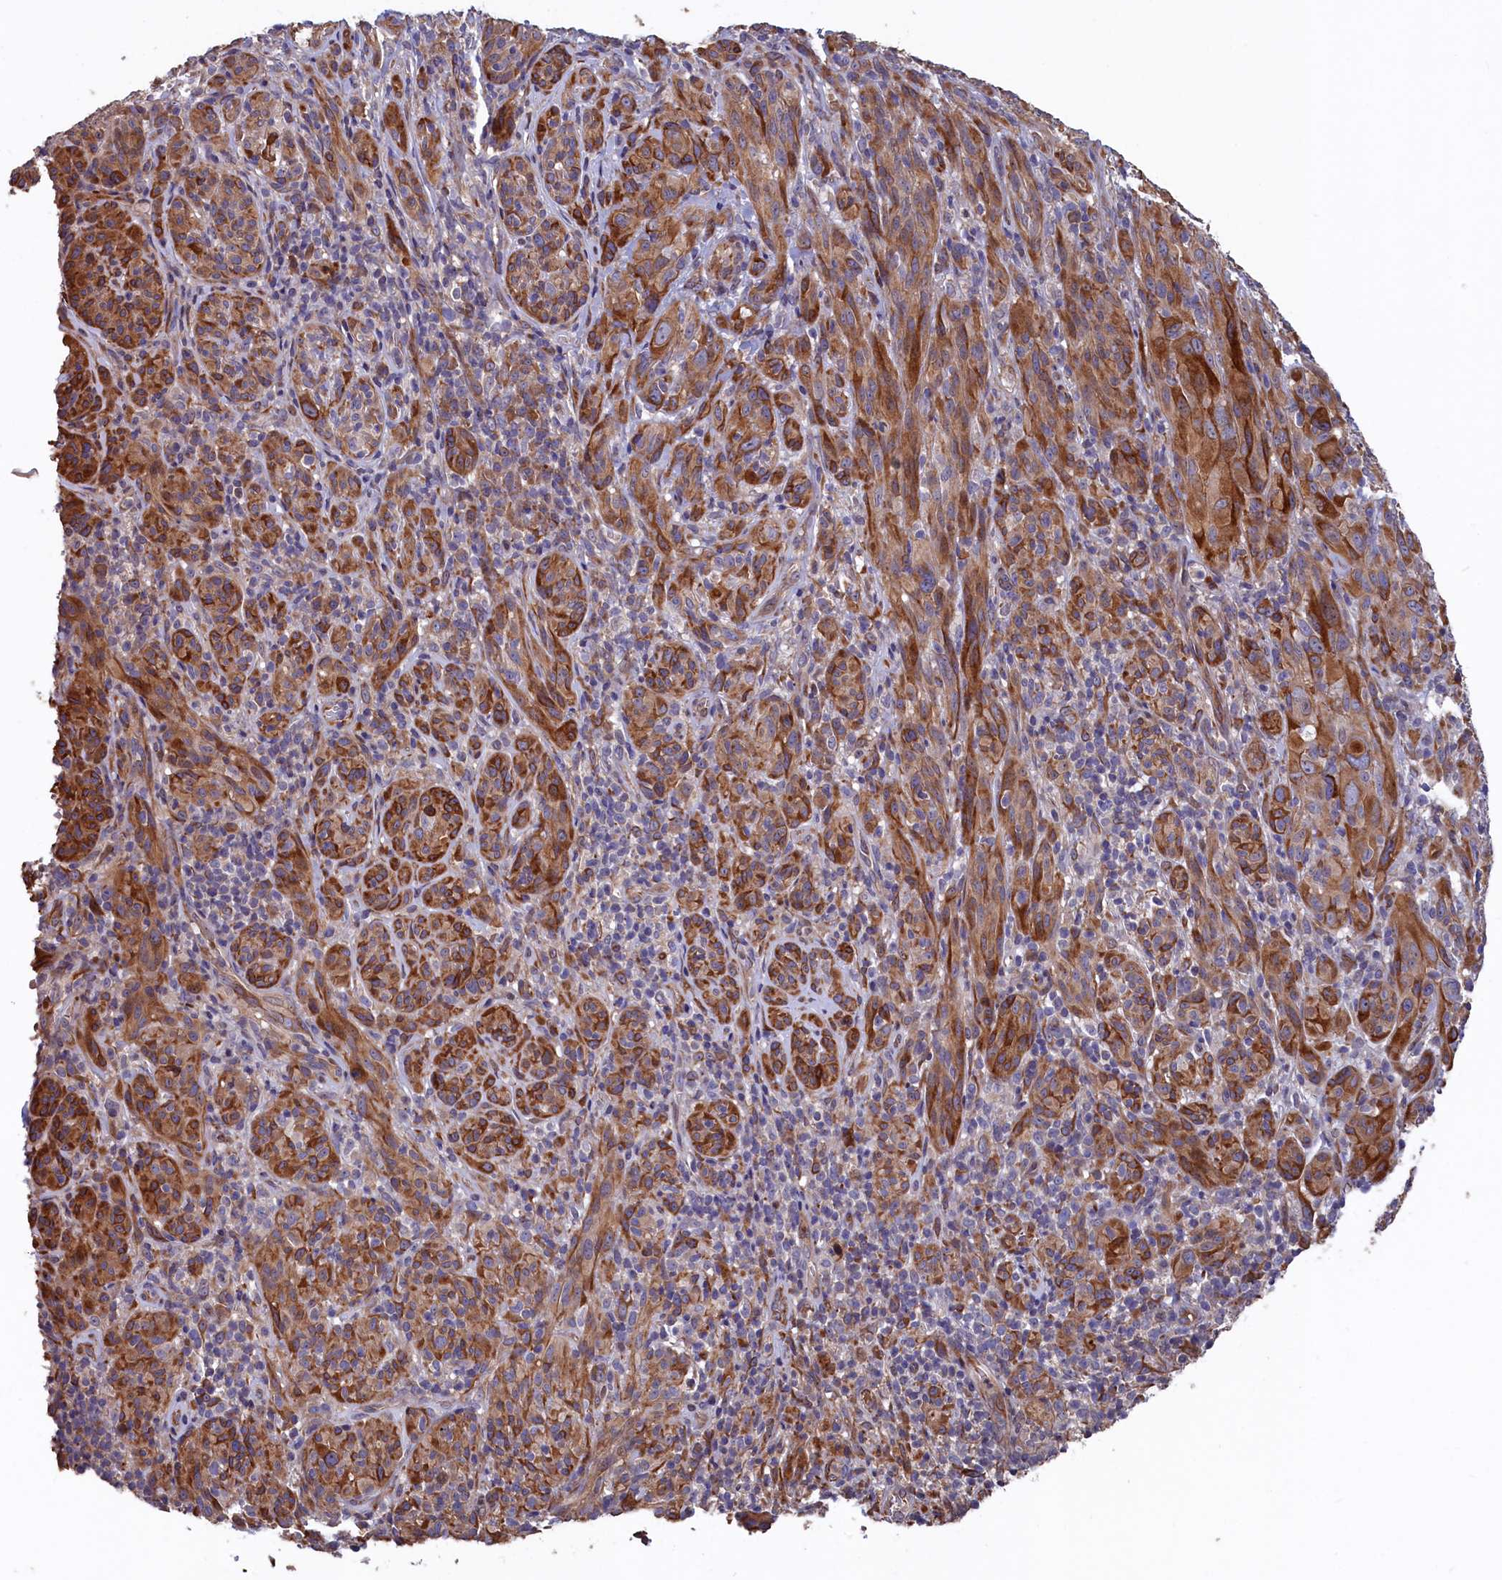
{"staining": {"intensity": "moderate", "quantity": ">75%", "location": "cytoplasmic/membranous"}, "tissue": "melanoma", "cell_type": "Tumor cells", "image_type": "cancer", "snomed": [{"axis": "morphology", "description": "Malignant melanoma, NOS"}, {"axis": "topography", "description": "Skin of head"}], "caption": "DAB immunohistochemical staining of malignant melanoma reveals moderate cytoplasmic/membranous protein positivity in about >75% of tumor cells.", "gene": "GREB1L", "patient": {"sex": "male", "age": 96}}